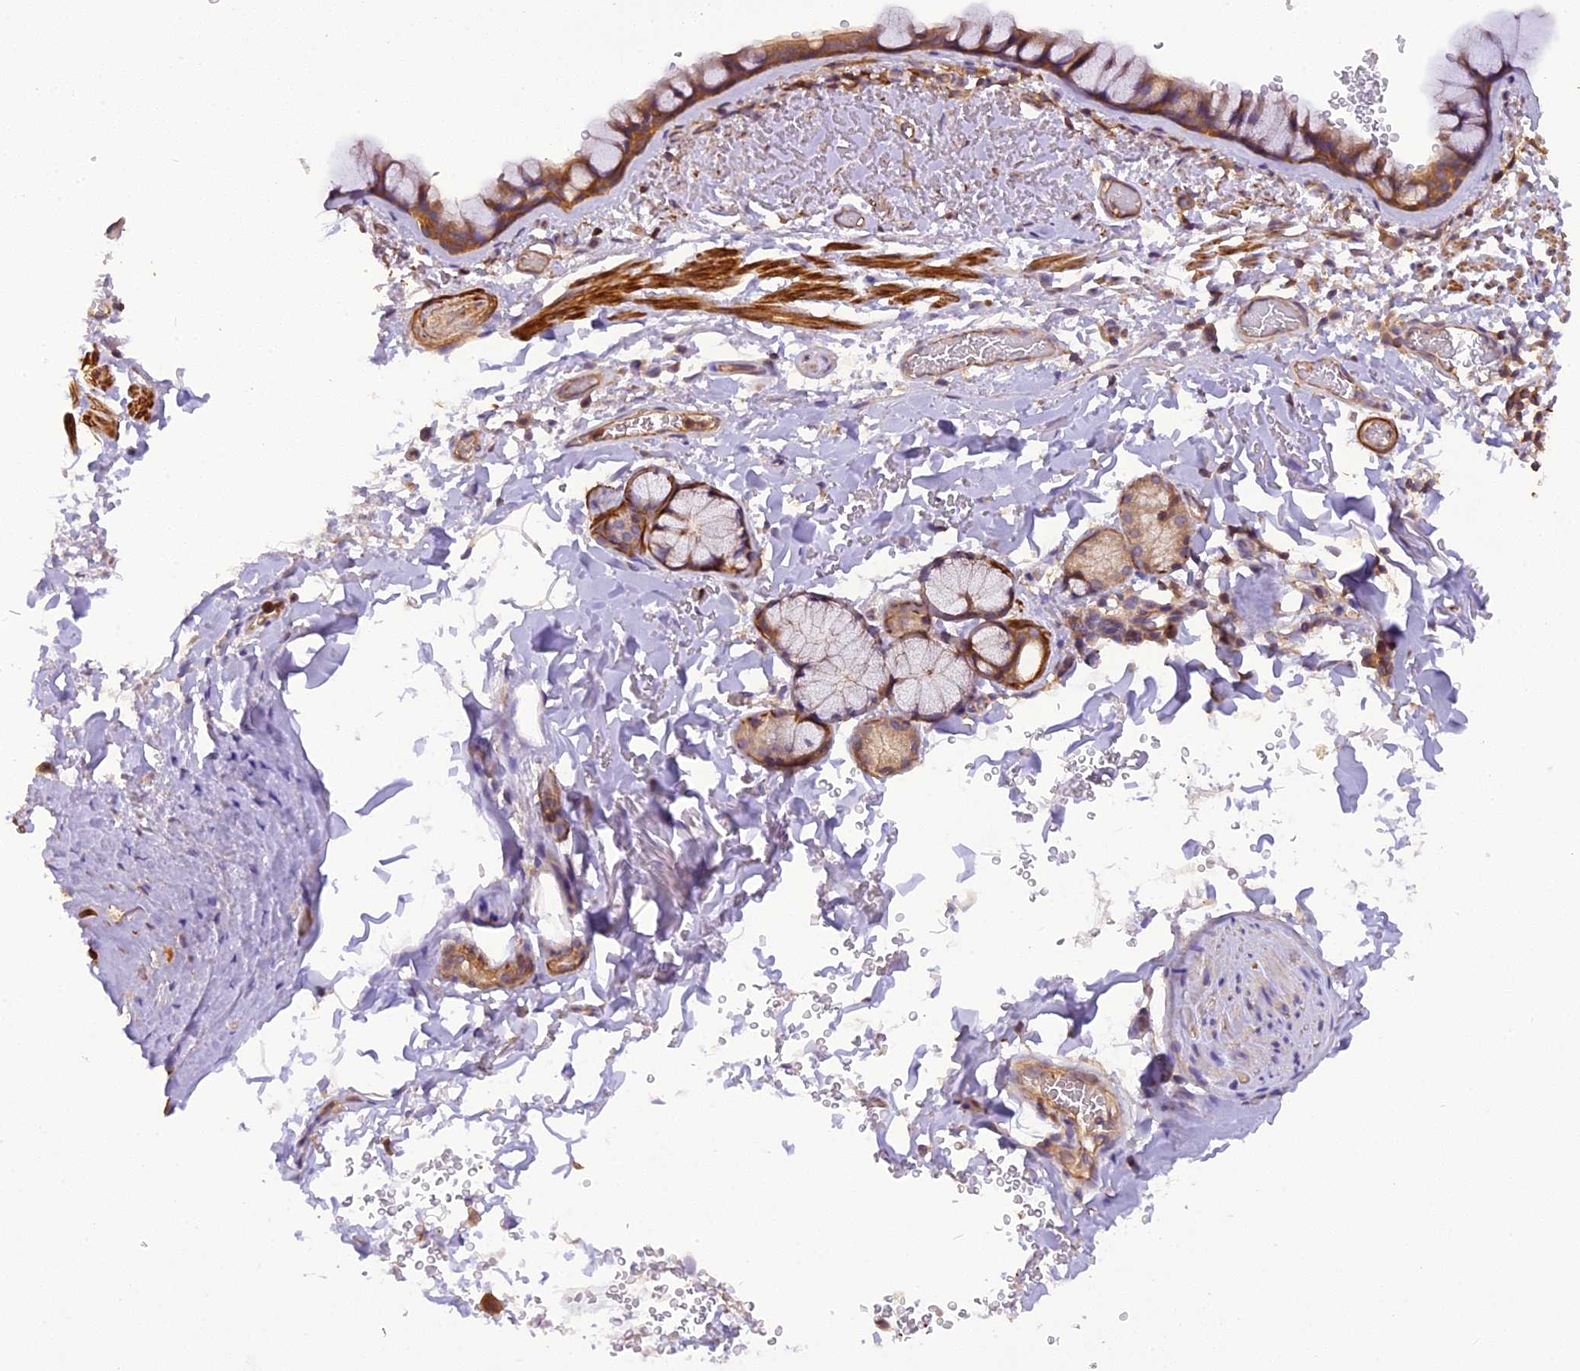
{"staining": {"intensity": "moderate", "quantity": ">75%", "location": "cytoplasmic/membranous"}, "tissue": "bronchus", "cell_type": "Respiratory epithelial cells", "image_type": "normal", "snomed": [{"axis": "morphology", "description": "Normal tissue, NOS"}, {"axis": "topography", "description": "Bronchus"}], "caption": "Protein analysis of unremarkable bronchus reveals moderate cytoplasmic/membranous staining in approximately >75% of respiratory epithelial cells.", "gene": "STOML1", "patient": {"sex": "male", "age": 65}}